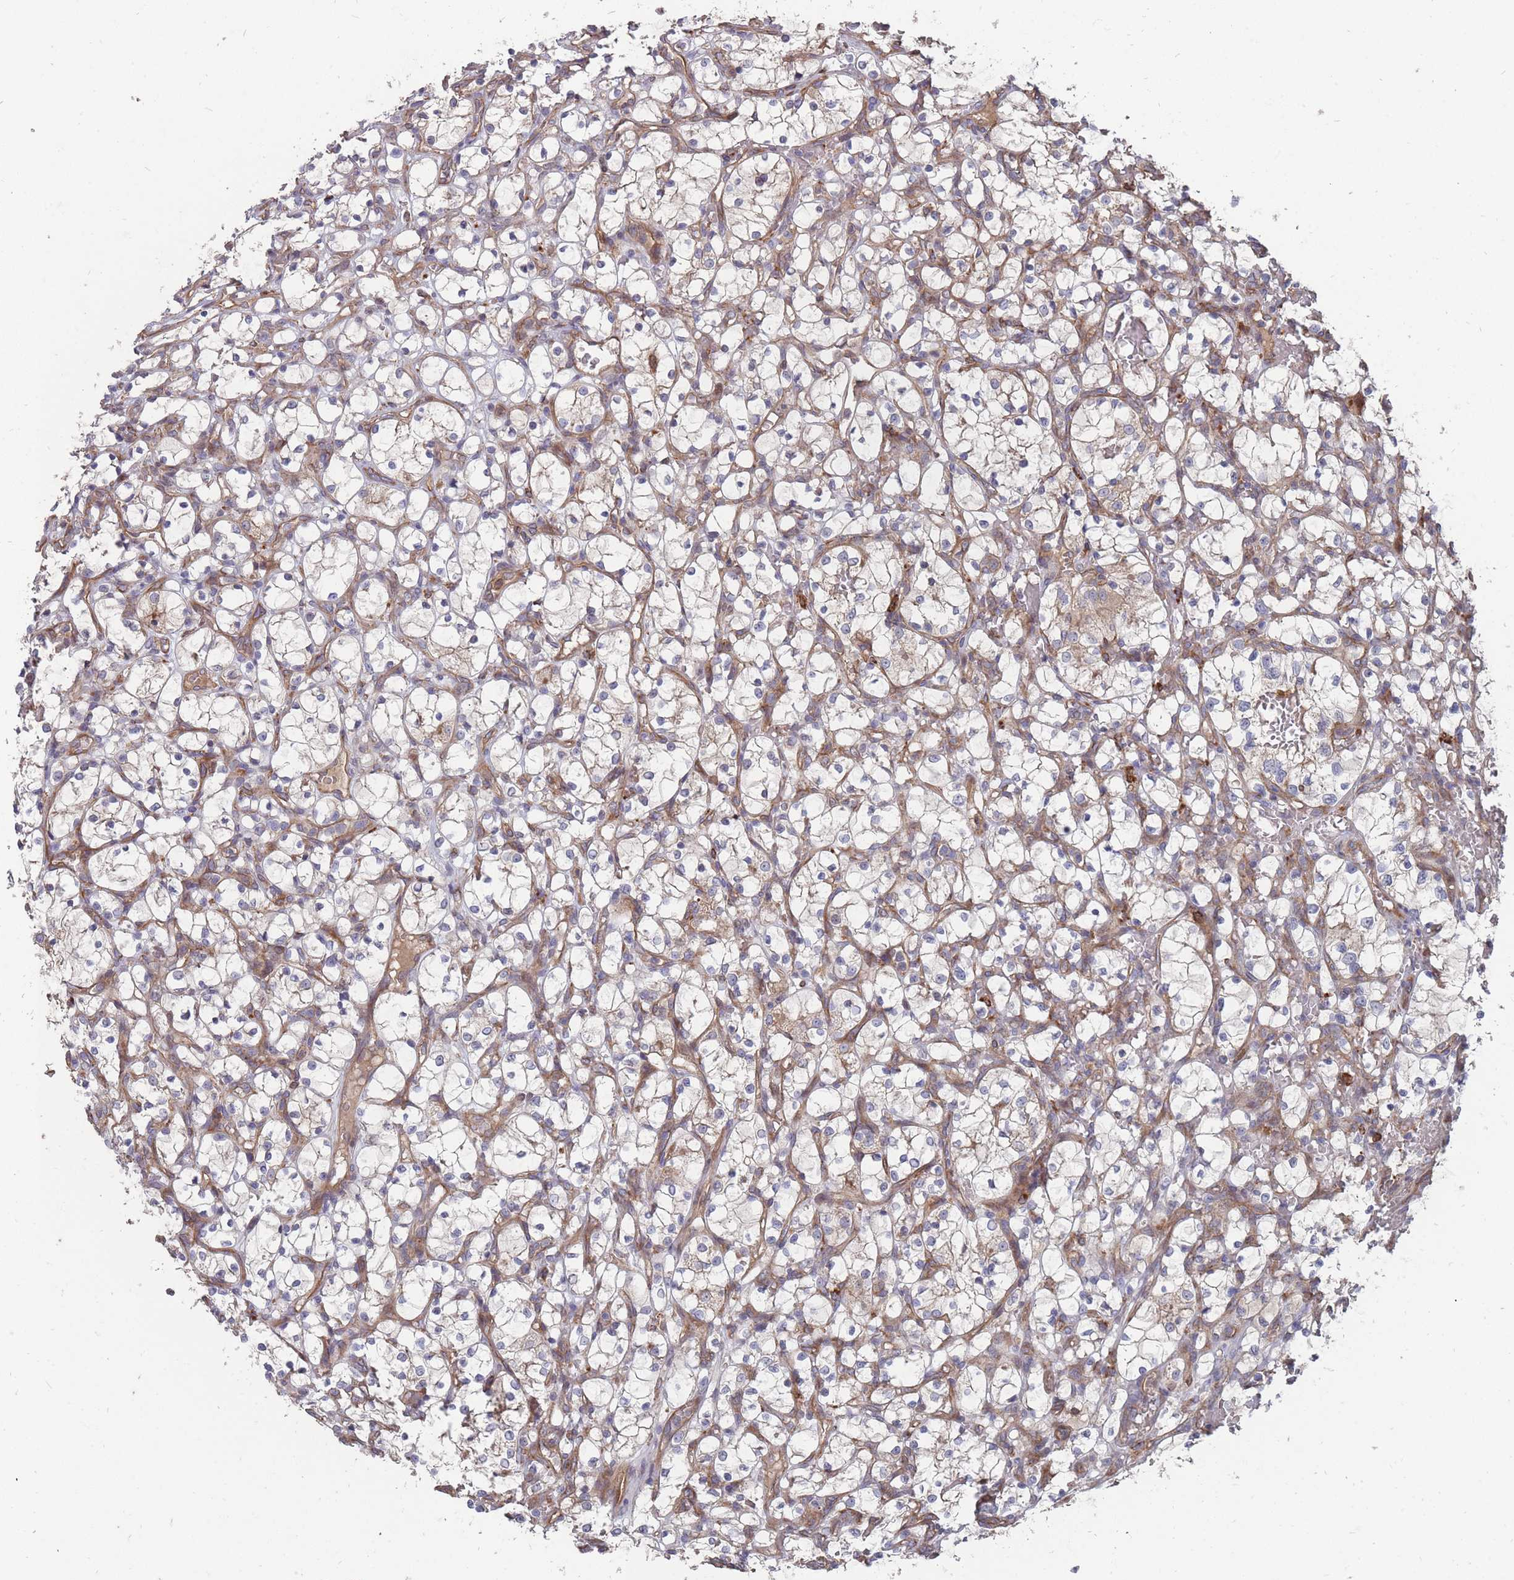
{"staining": {"intensity": "weak", "quantity": "25%-75%", "location": "cytoplasmic/membranous"}, "tissue": "renal cancer", "cell_type": "Tumor cells", "image_type": "cancer", "snomed": [{"axis": "morphology", "description": "Adenocarcinoma, NOS"}, {"axis": "topography", "description": "Kidney"}], "caption": "High-power microscopy captured an immunohistochemistry micrograph of renal cancer, revealing weak cytoplasmic/membranous expression in approximately 25%-75% of tumor cells. The protein of interest is shown in brown color, while the nuclei are stained blue.", "gene": "THSD7B", "patient": {"sex": "female", "age": 69}}